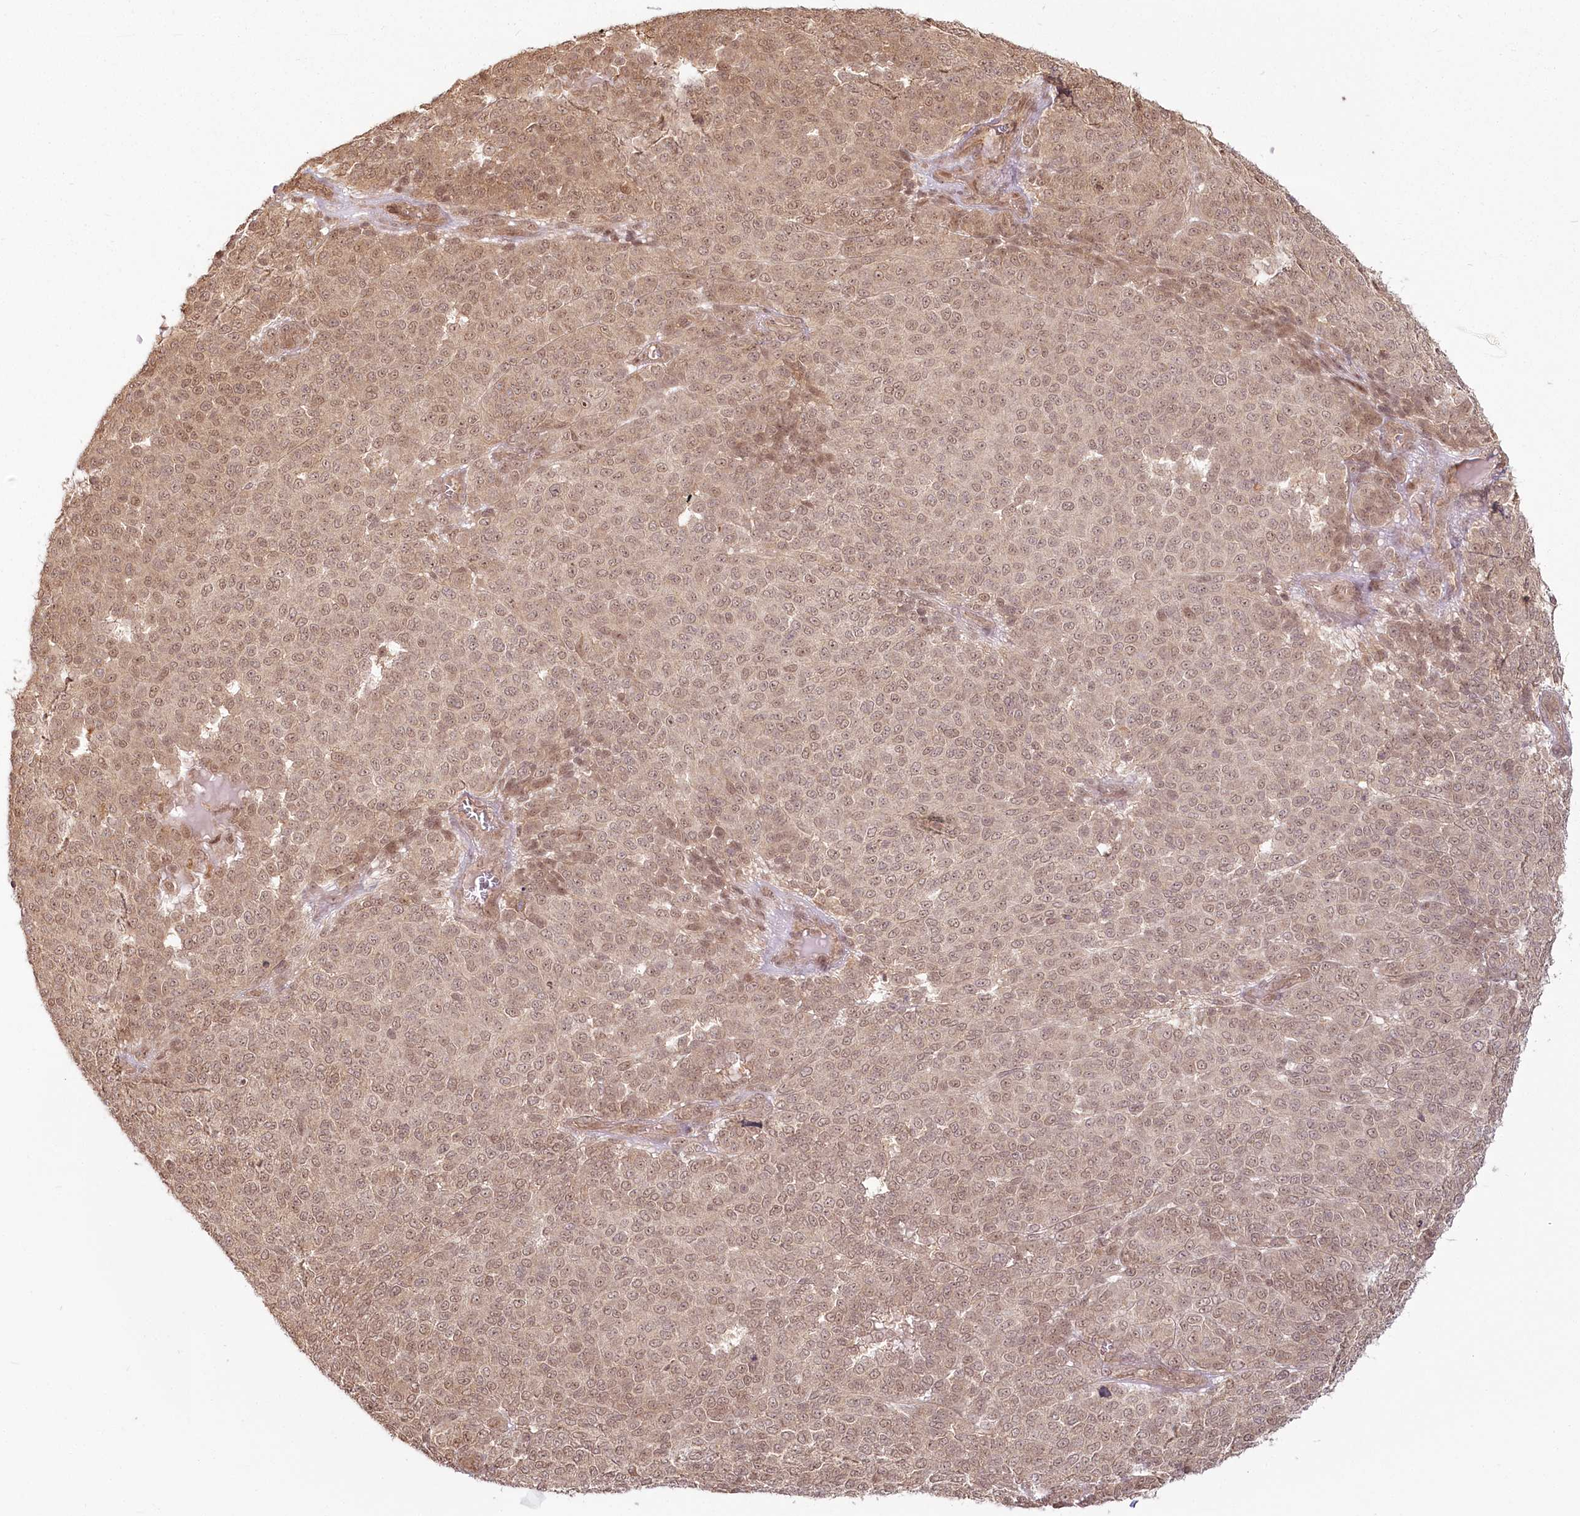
{"staining": {"intensity": "moderate", "quantity": ">75%", "location": "cytoplasmic/membranous,nuclear"}, "tissue": "melanoma", "cell_type": "Tumor cells", "image_type": "cancer", "snomed": [{"axis": "morphology", "description": "Malignant melanoma, NOS"}, {"axis": "topography", "description": "Skin"}], "caption": "Malignant melanoma stained with DAB (3,3'-diaminobenzidine) IHC demonstrates medium levels of moderate cytoplasmic/membranous and nuclear expression in approximately >75% of tumor cells.", "gene": "R3HDM2", "patient": {"sex": "male", "age": 49}}